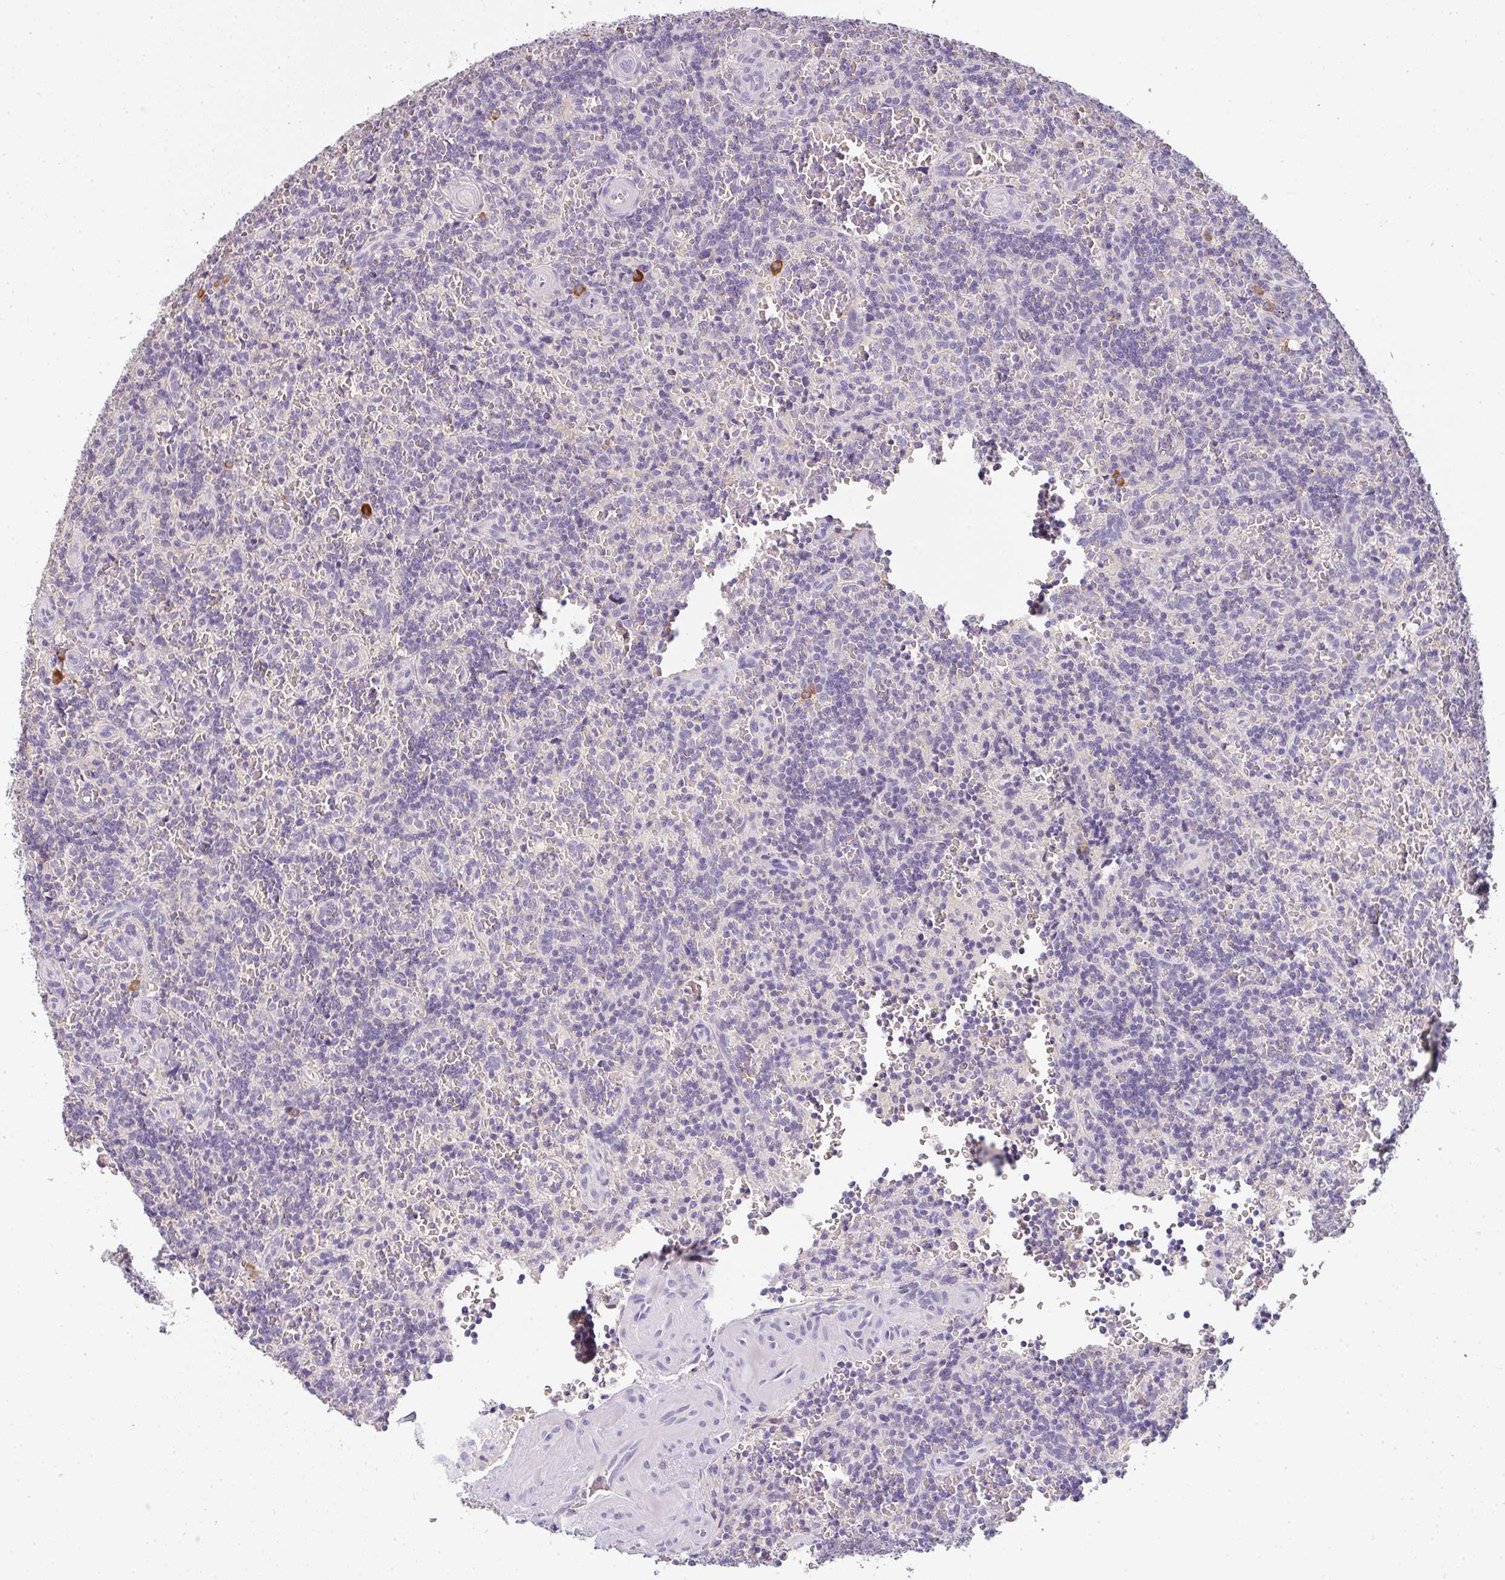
{"staining": {"intensity": "negative", "quantity": "none", "location": "none"}, "tissue": "lymphoma", "cell_type": "Tumor cells", "image_type": "cancer", "snomed": [{"axis": "morphology", "description": "Malignant lymphoma, non-Hodgkin's type, Low grade"}, {"axis": "topography", "description": "Spleen"}], "caption": "Tumor cells are negative for protein expression in human lymphoma.", "gene": "ZNF215", "patient": {"sex": "male", "age": 73}}